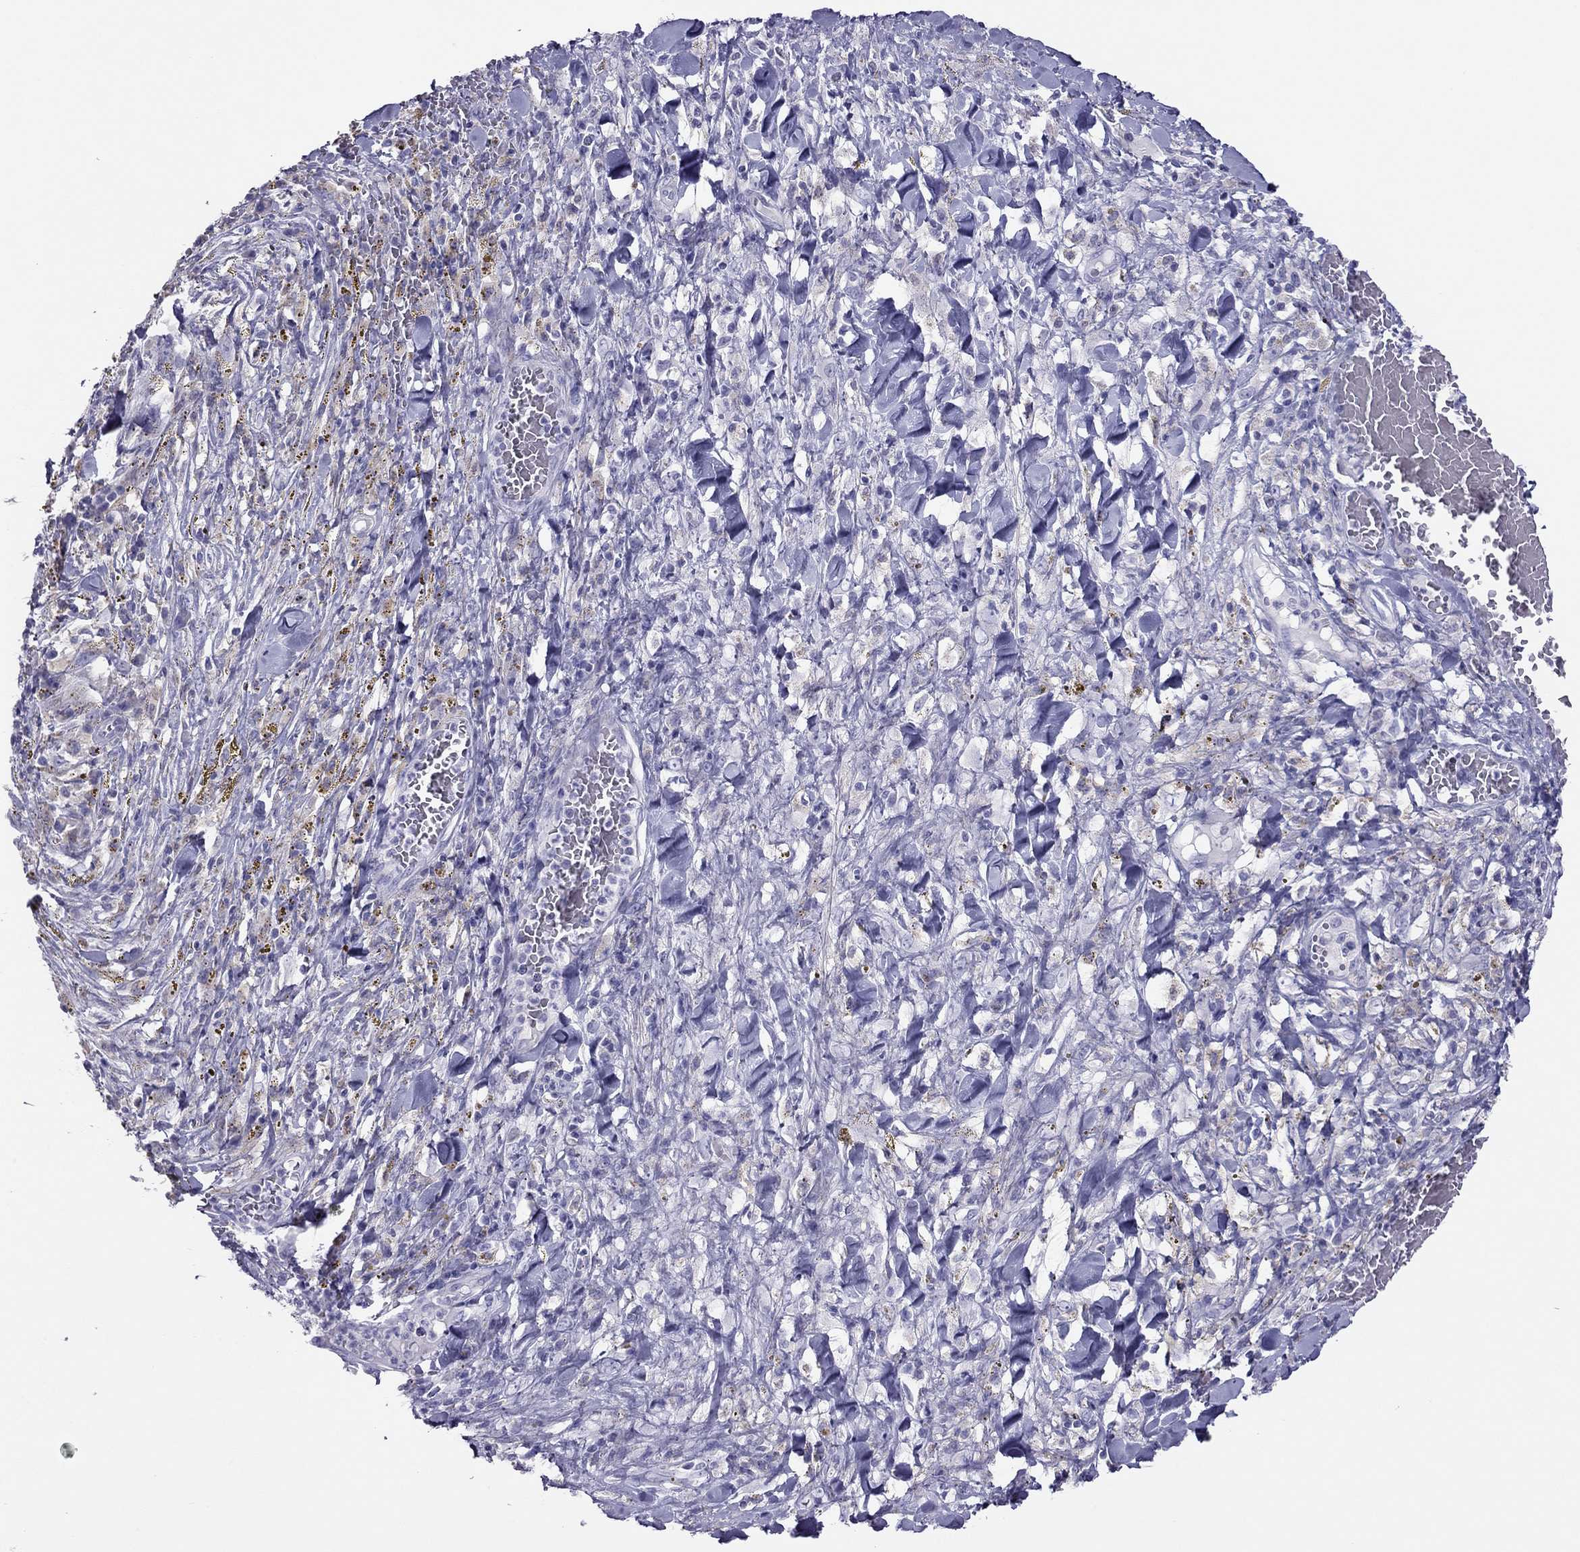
{"staining": {"intensity": "negative", "quantity": "none", "location": "none"}, "tissue": "melanoma", "cell_type": "Tumor cells", "image_type": "cancer", "snomed": [{"axis": "morphology", "description": "Malignant melanoma, NOS"}, {"axis": "topography", "description": "Skin"}], "caption": "Immunohistochemistry photomicrograph of neoplastic tissue: malignant melanoma stained with DAB (3,3'-diaminobenzidine) exhibits no significant protein expression in tumor cells. (DAB (3,3'-diaminobenzidine) immunohistochemistry, high magnification).", "gene": "MAEL", "patient": {"sex": "female", "age": 91}}